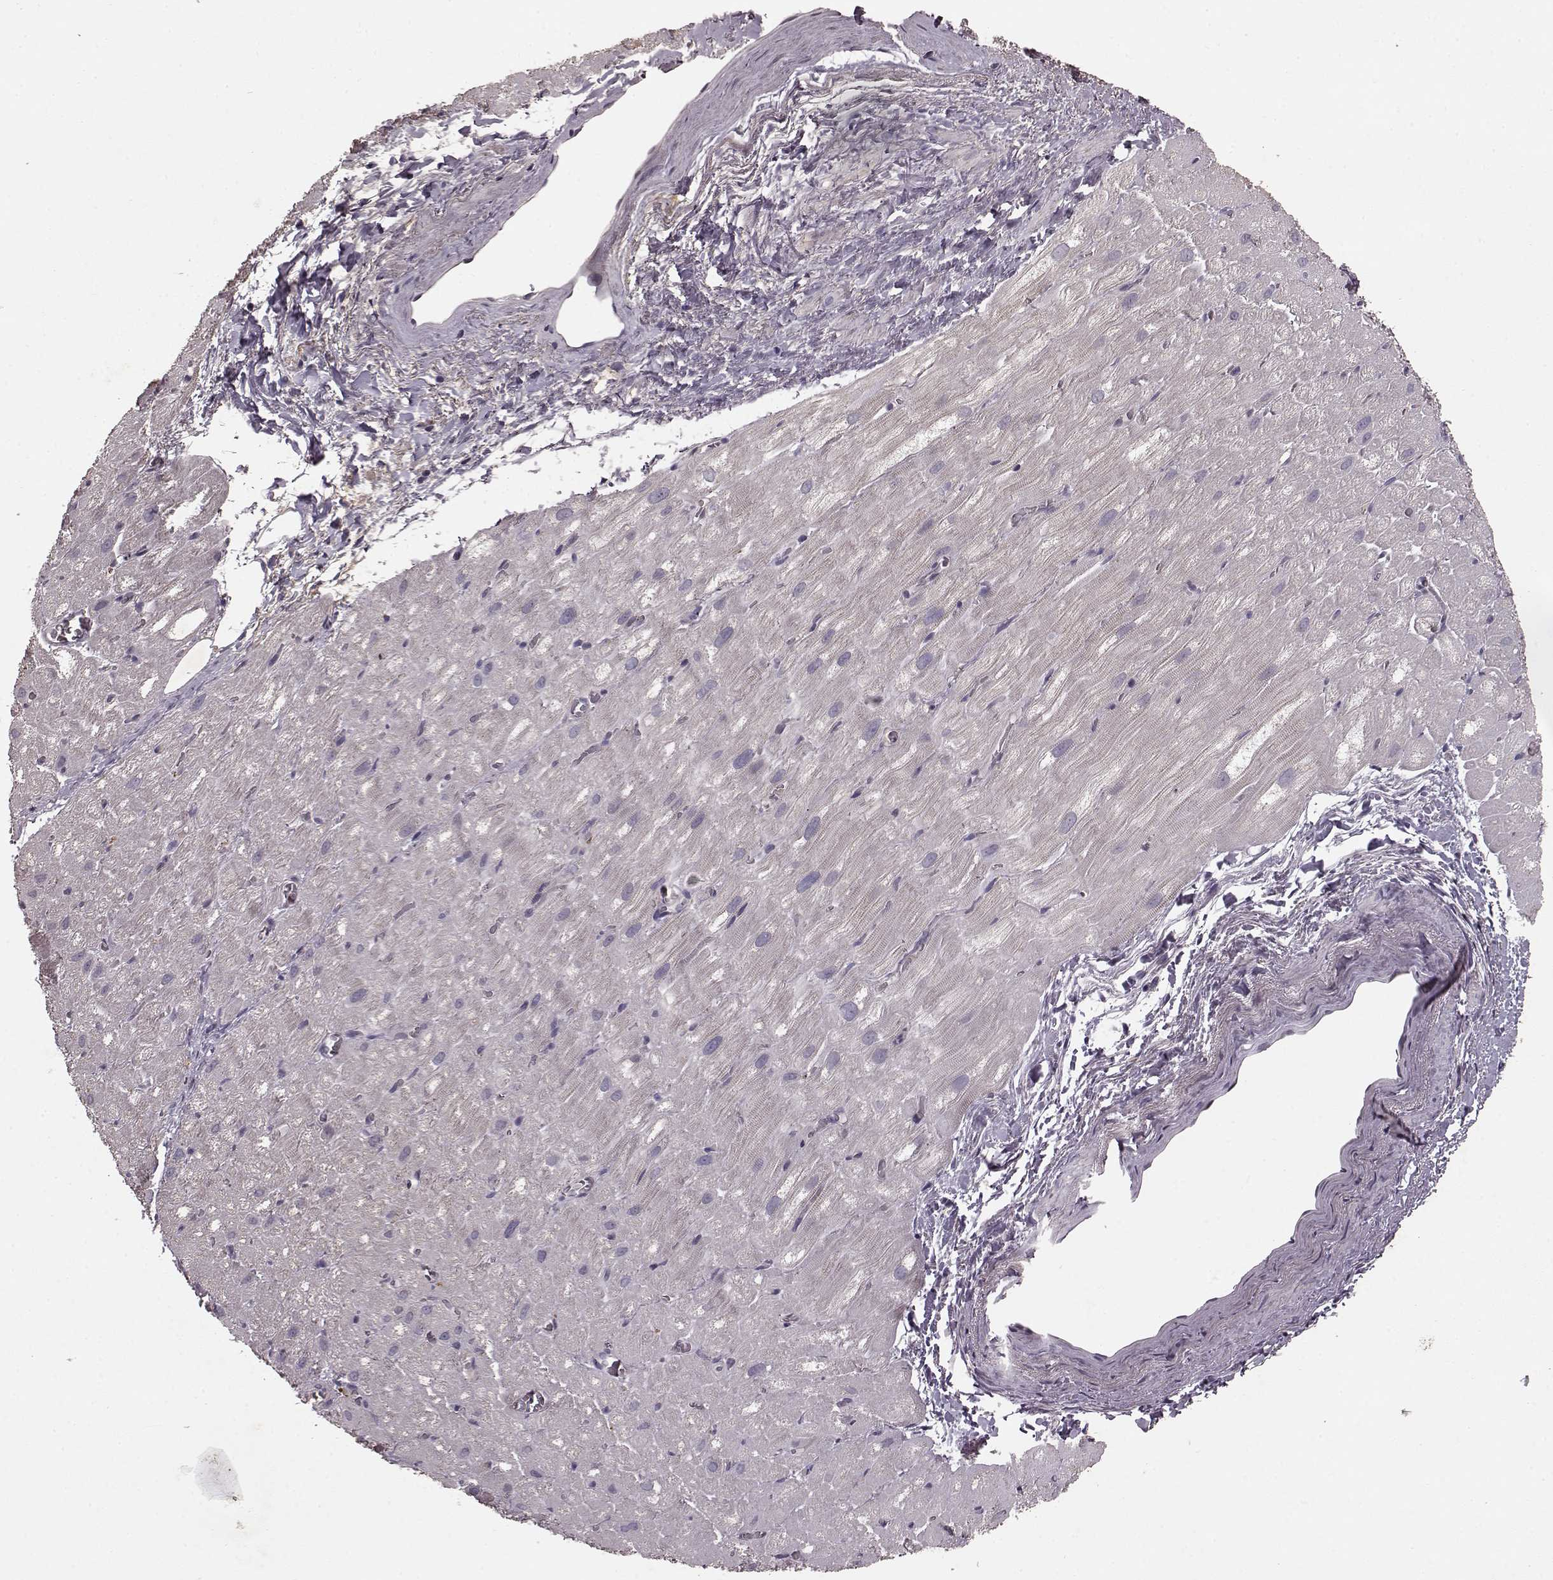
{"staining": {"intensity": "negative", "quantity": "none", "location": "none"}, "tissue": "heart muscle", "cell_type": "Cardiomyocytes", "image_type": "normal", "snomed": [{"axis": "morphology", "description": "Normal tissue, NOS"}, {"axis": "topography", "description": "Heart"}], "caption": "This is an IHC photomicrograph of benign human heart muscle. There is no positivity in cardiomyocytes.", "gene": "FRRS1L", "patient": {"sex": "male", "age": 61}}